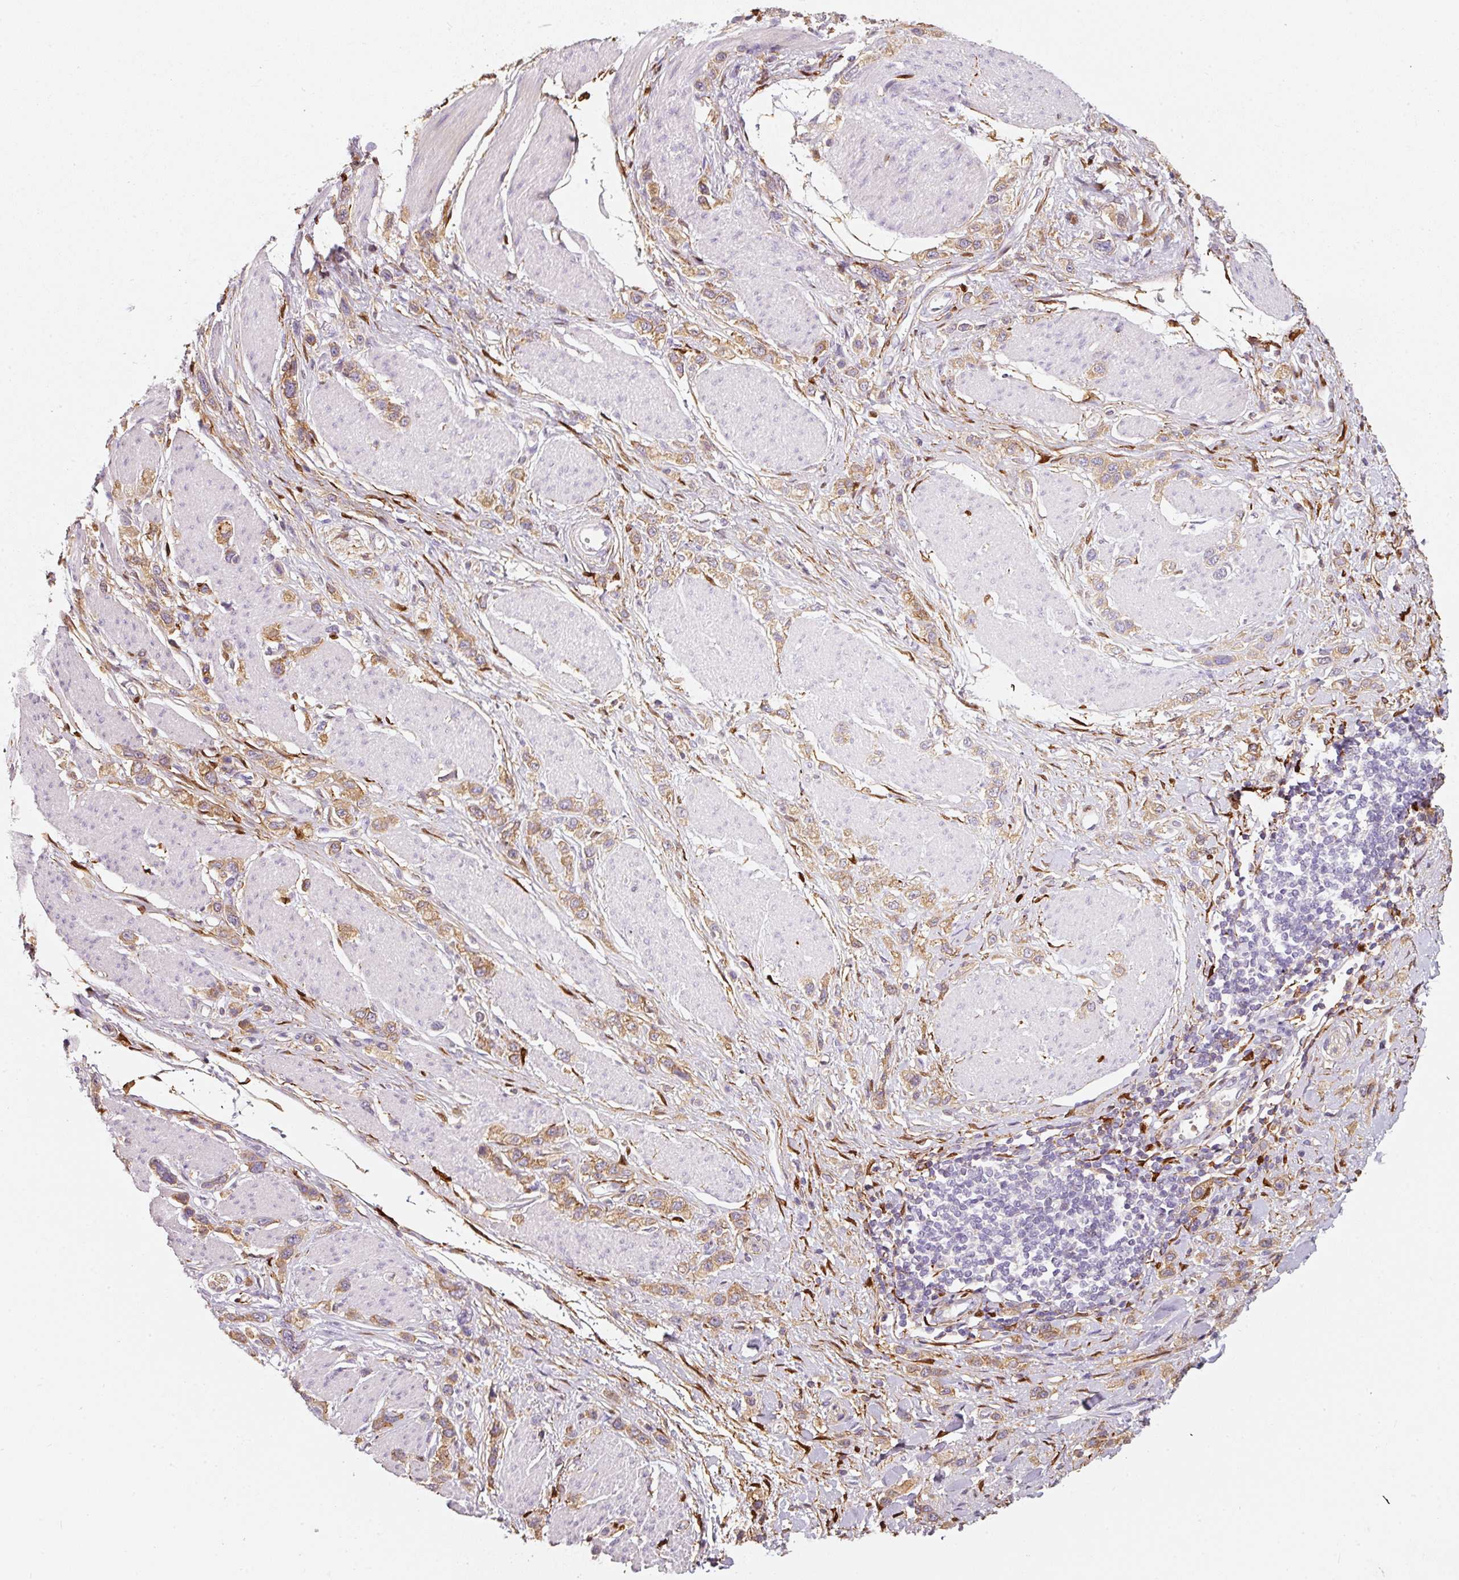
{"staining": {"intensity": "weak", "quantity": ">75%", "location": "cytoplasmic/membranous"}, "tissue": "stomach cancer", "cell_type": "Tumor cells", "image_type": "cancer", "snomed": [{"axis": "morphology", "description": "Adenocarcinoma, NOS"}, {"axis": "topography", "description": "Stomach"}], "caption": "Adenocarcinoma (stomach) stained for a protein (brown) exhibits weak cytoplasmic/membranous positive expression in about >75% of tumor cells.", "gene": "IQGAP2", "patient": {"sex": "female", "age": 65}}